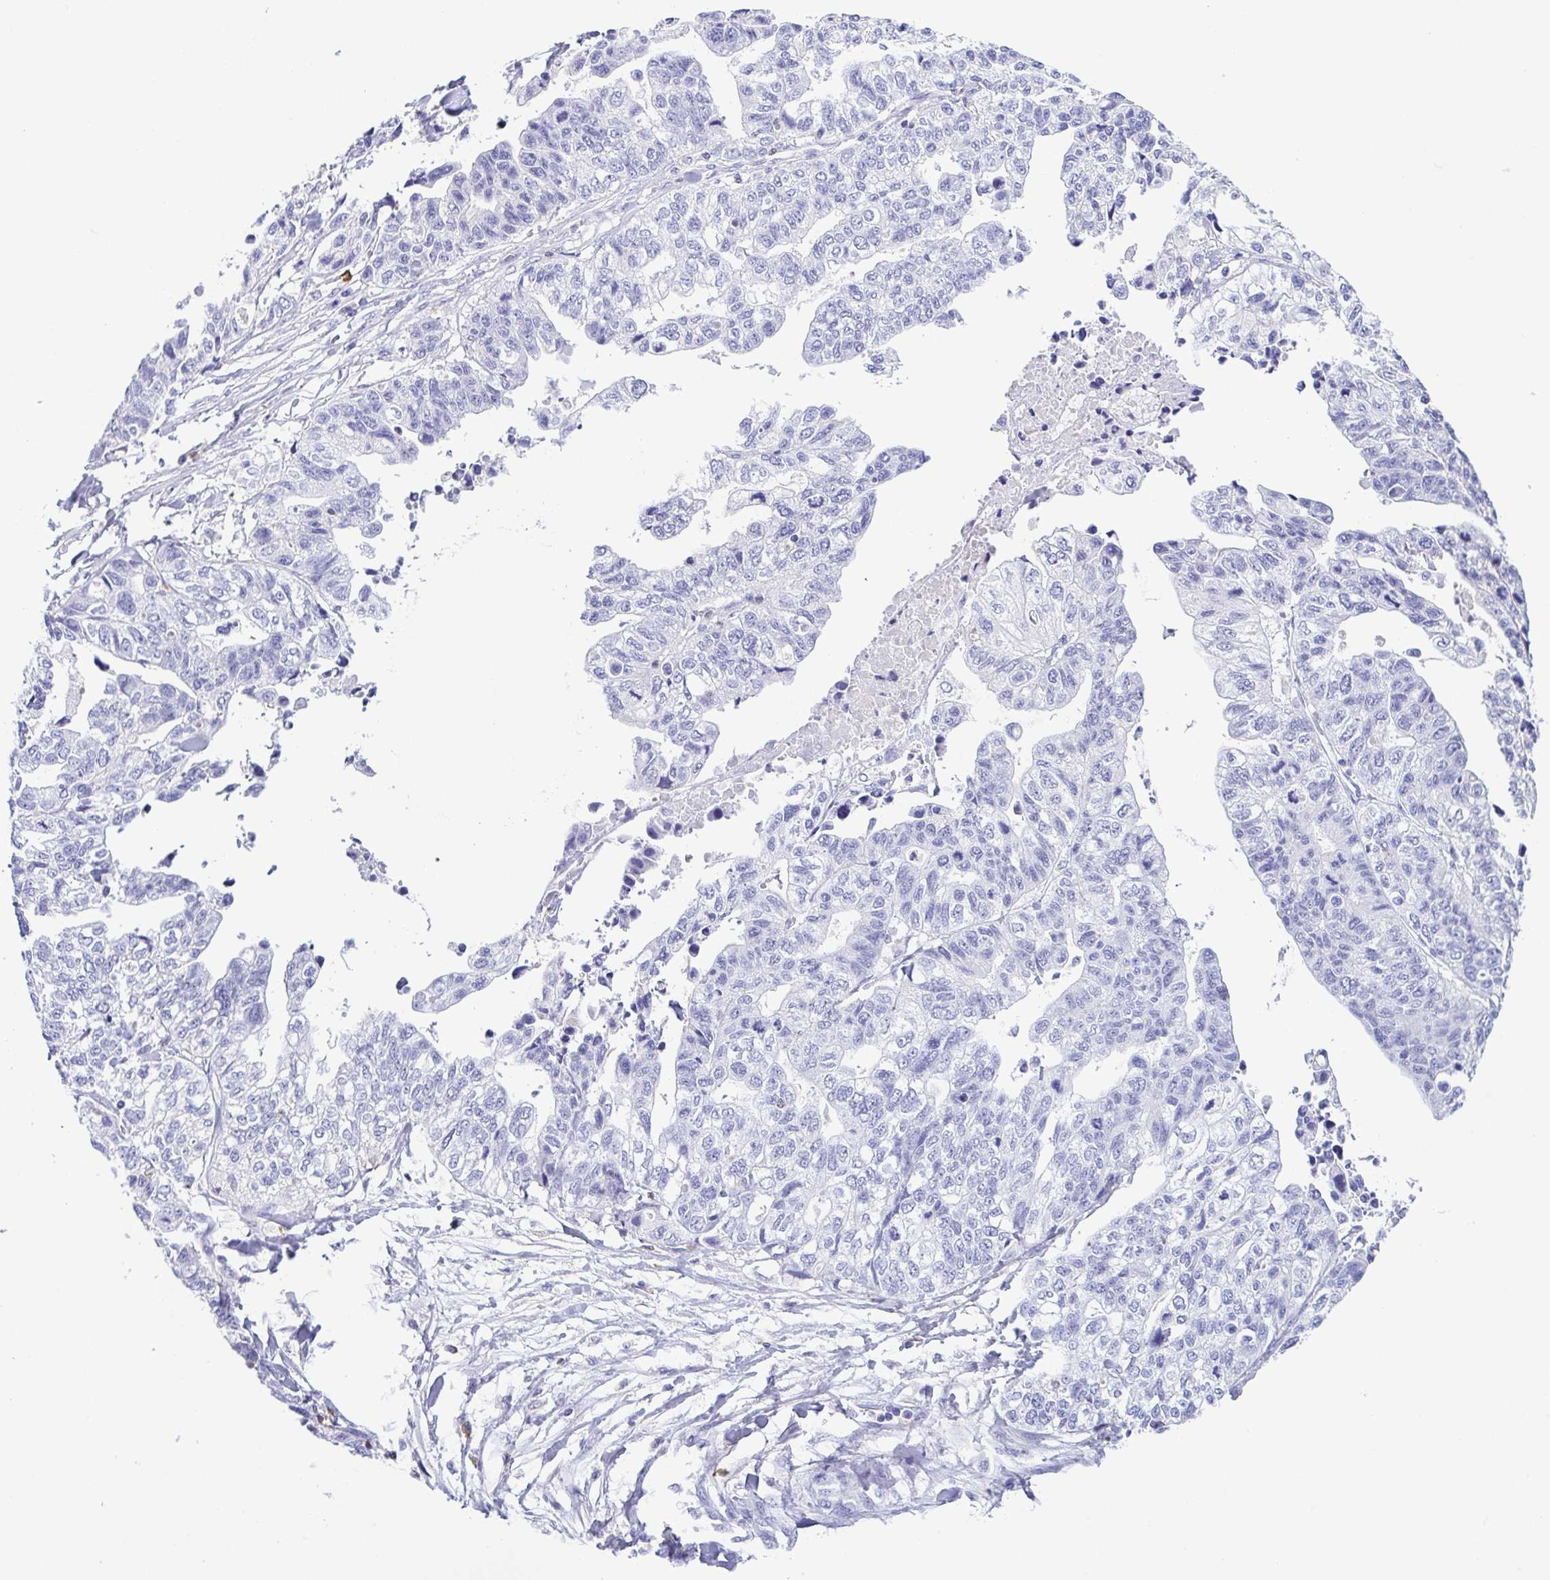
{"staining": {"intensity": "negative", "quantity": "none", "location": "none"}, "tissue": "stomach cancer", "cell_type": "Tumor cells", "image_type": "cancer", "snomed": [{"axis": "morphology", "description": "Adenocarcinoma, NOS"}, {"axis": "topography", "description": "Stomach, upper"}], "caption": "Protein analysis of adenocarcinoma (stomach) displays no significant staining in tumor cells.", "gene": "PGLYRP1", "patient": {"sex": "female", "age": 67}}